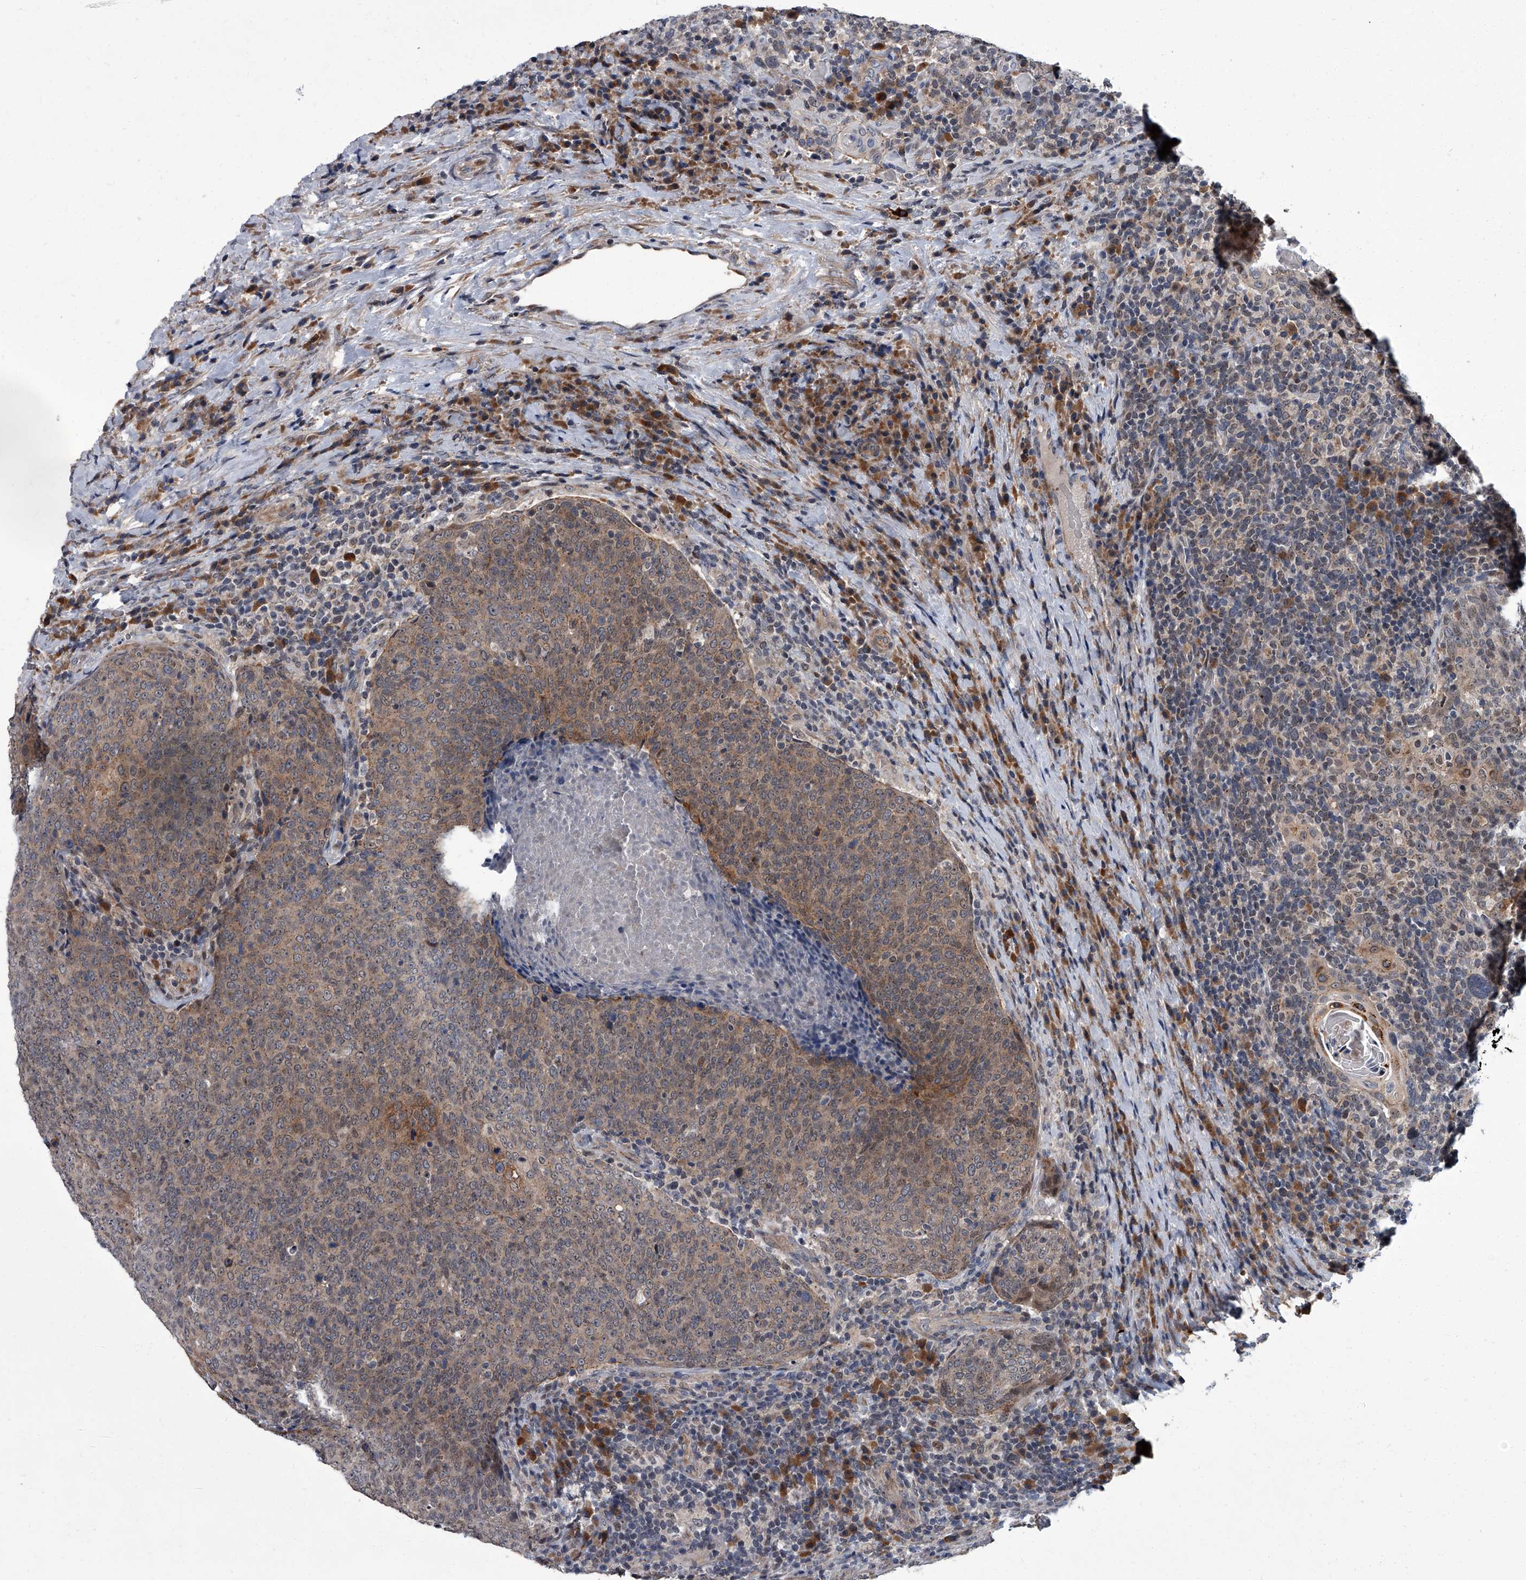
{"staining": {"intensity": "moderate", "quantity": ">75%", "location": "cytoplasmic/membranous"}, "tissue": "head and neck cancer", "cell_type": "Tumor cells", "image_type": "cancer", "snomed": [{"axis": "morphology", "description": "Squamous cell carcinoma, NOS"}, {"axis": "morphology", "description": "Squamous cell carcinoma, metastatic, NOS"}, {"axis": "topography", "description": "Lymph node"}, {"axis": "topography", "description": "Head-Neck"}], "caption": "The micrograph exhibits staining of metastatic squamous cell carcinoma (head and neck), revealing moderate cytoplasmic/membranous protein positivity (brown color) within tumor cells.", "gene": "ZNF274", "patient": {"sex": "male", "age": 62}}